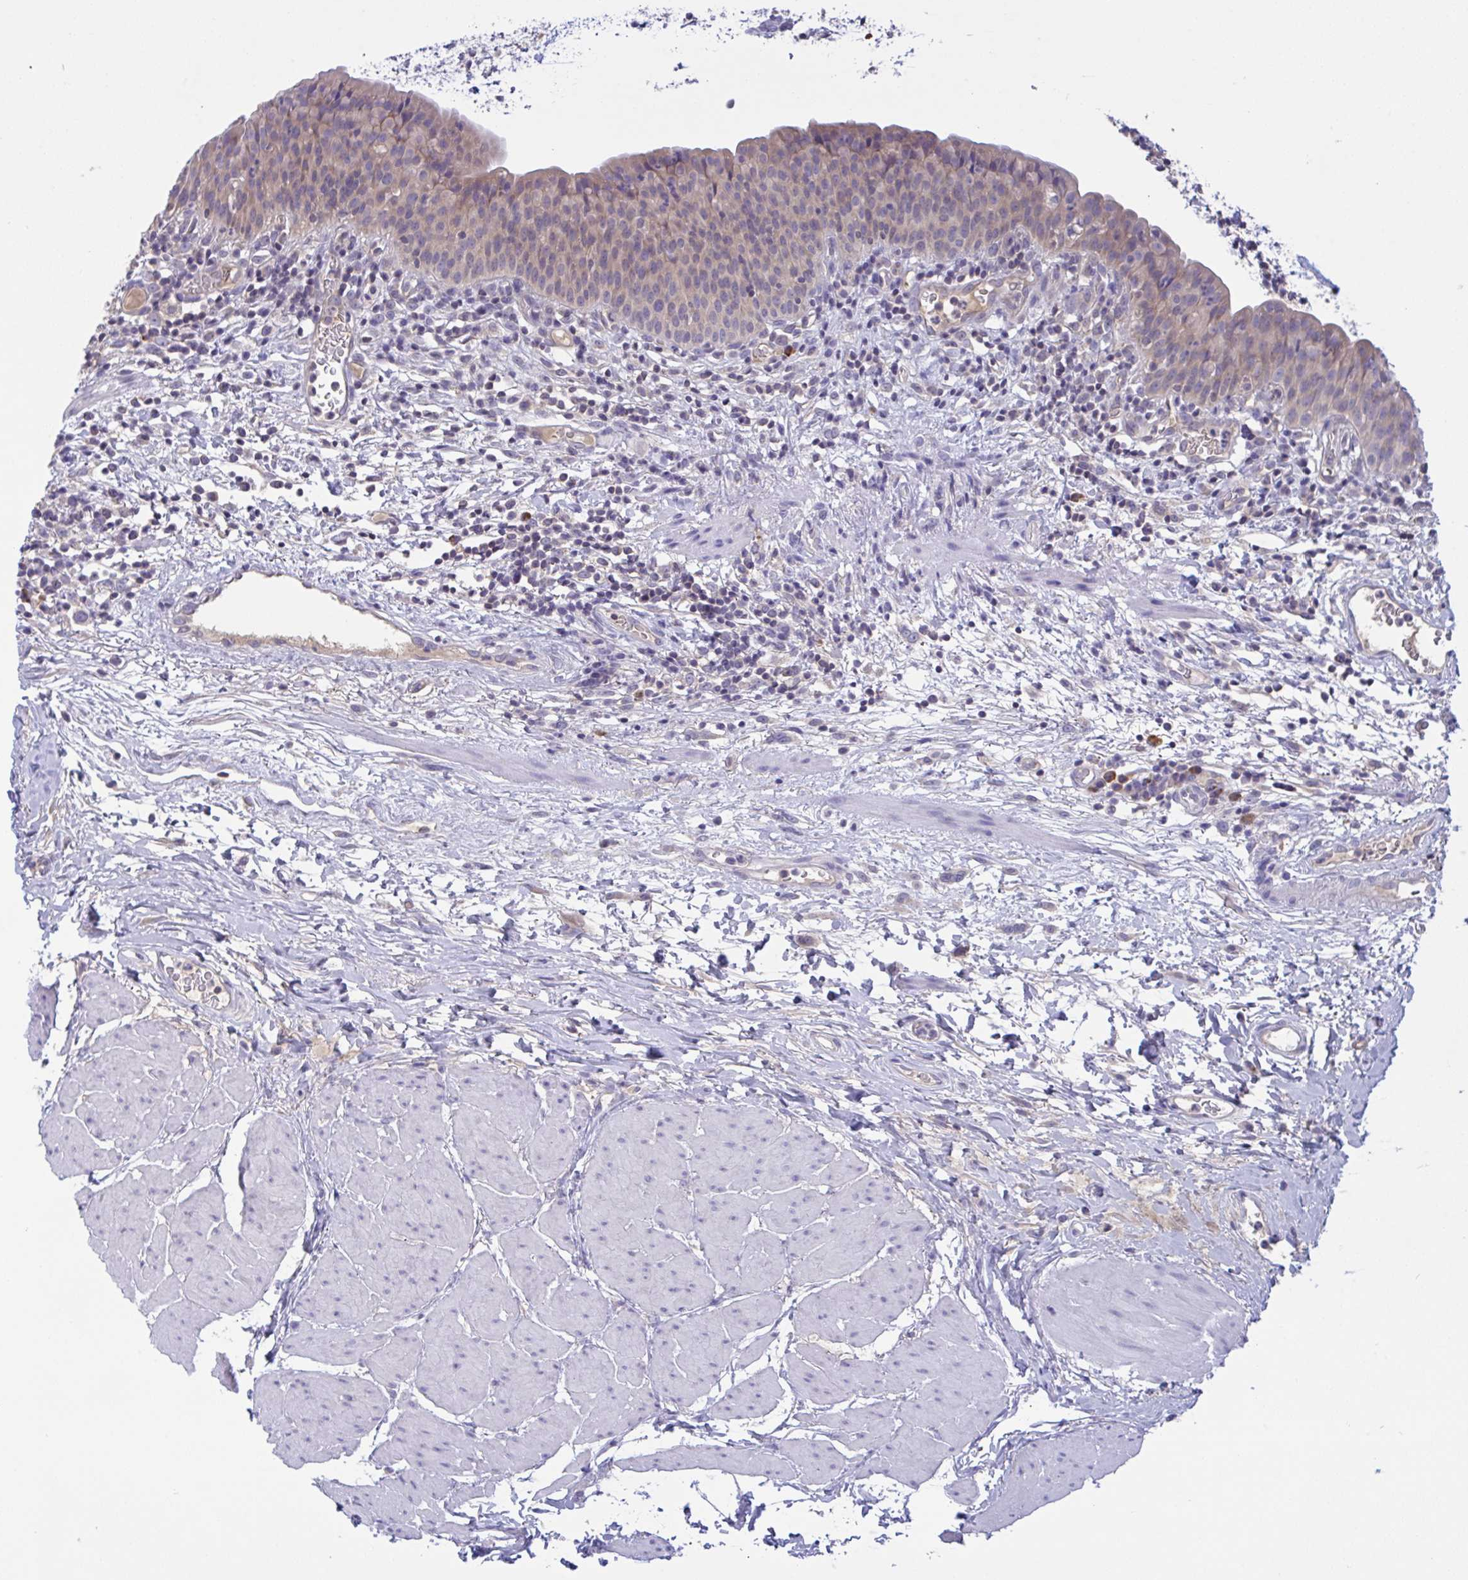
{"staining": {"intensity": "weak", "quantity": "25%-75%", "location": "cytoplasmic/membranous"}, "tissue": "urinary bladder", "cell_type": "Urothelial cells", "image_type": "normal", "snomed": [{"axis": "morphology", "description": "Normal tissue, NOS"}, {"axis": "morphology", "description": "Inflammation, NOS"}, {"axis": "topography", "description": "Urinary bladder"}], "caption": "DAB (3,3'-diaminobenzidine) immunohistochemical staining of unremarkable urinary bladder exhibits weak cytoplasmic/membranous protein expression in about 25%-75% of urothelial cells.", "gene": "TMEM41A", "patient": {"sex": "male", "age": 57}}